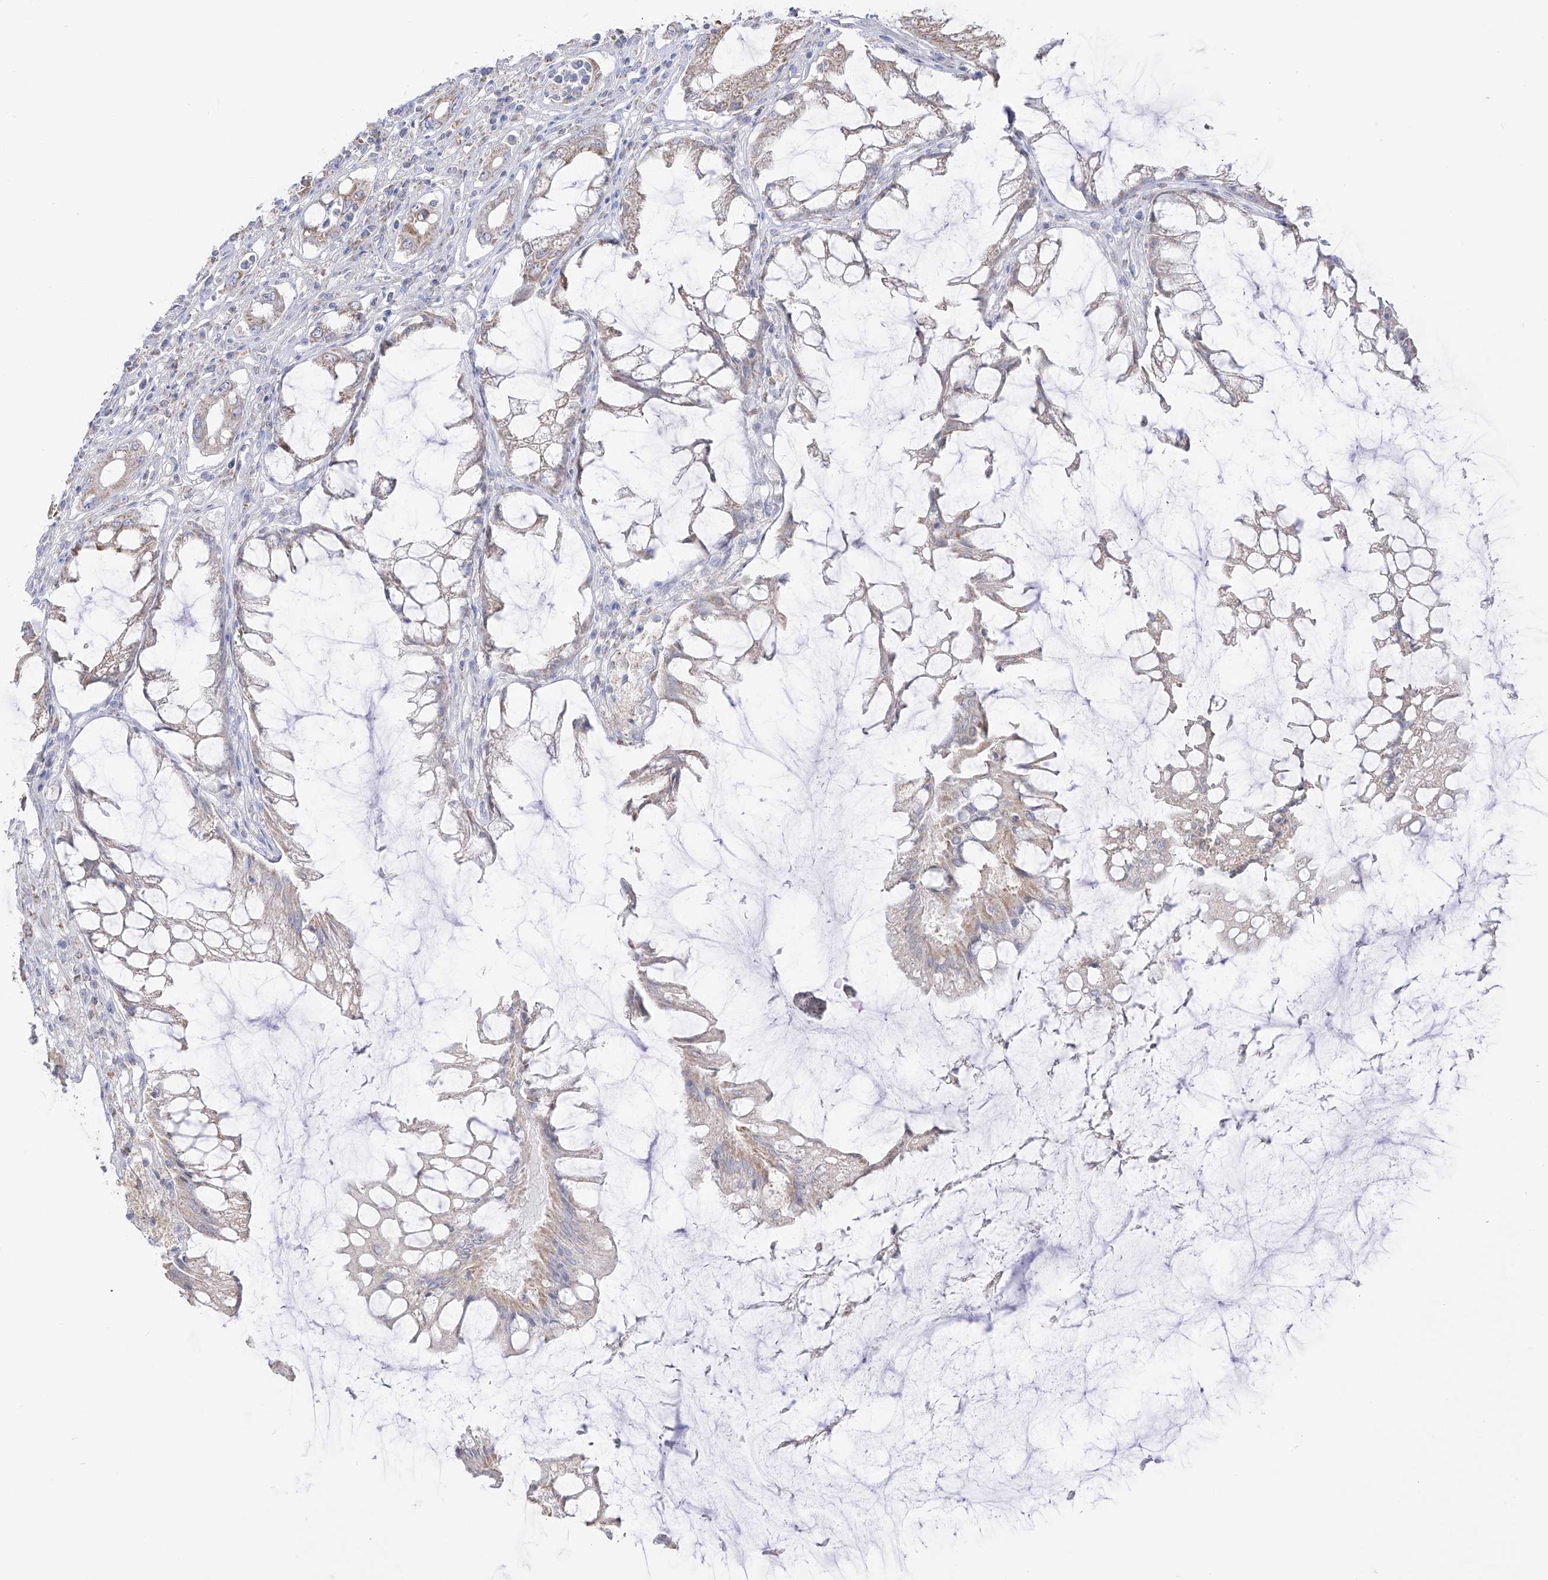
{"staining": {"intensity": "weak", "quantity": "25%-75%", "location": "cytoplasmic/membranous"}, "tissue": "colorectal cancer", "cell_type": "Tumor cells", "image_type": "cancer", "snomed": [{"axis": "morphology", "description": "Adenocarcinoma, NOS"}, {"axis": "topography", "description": "Rectum"}], "caption": "This is a histology image of IHC staining of colorectal cancer (adenocarcinoma), which shows weak expression in the cytoplasmic/membranous of tumor cells.", "gene": "RCHY1", "patient": {"sex": "female", "age": 65}}